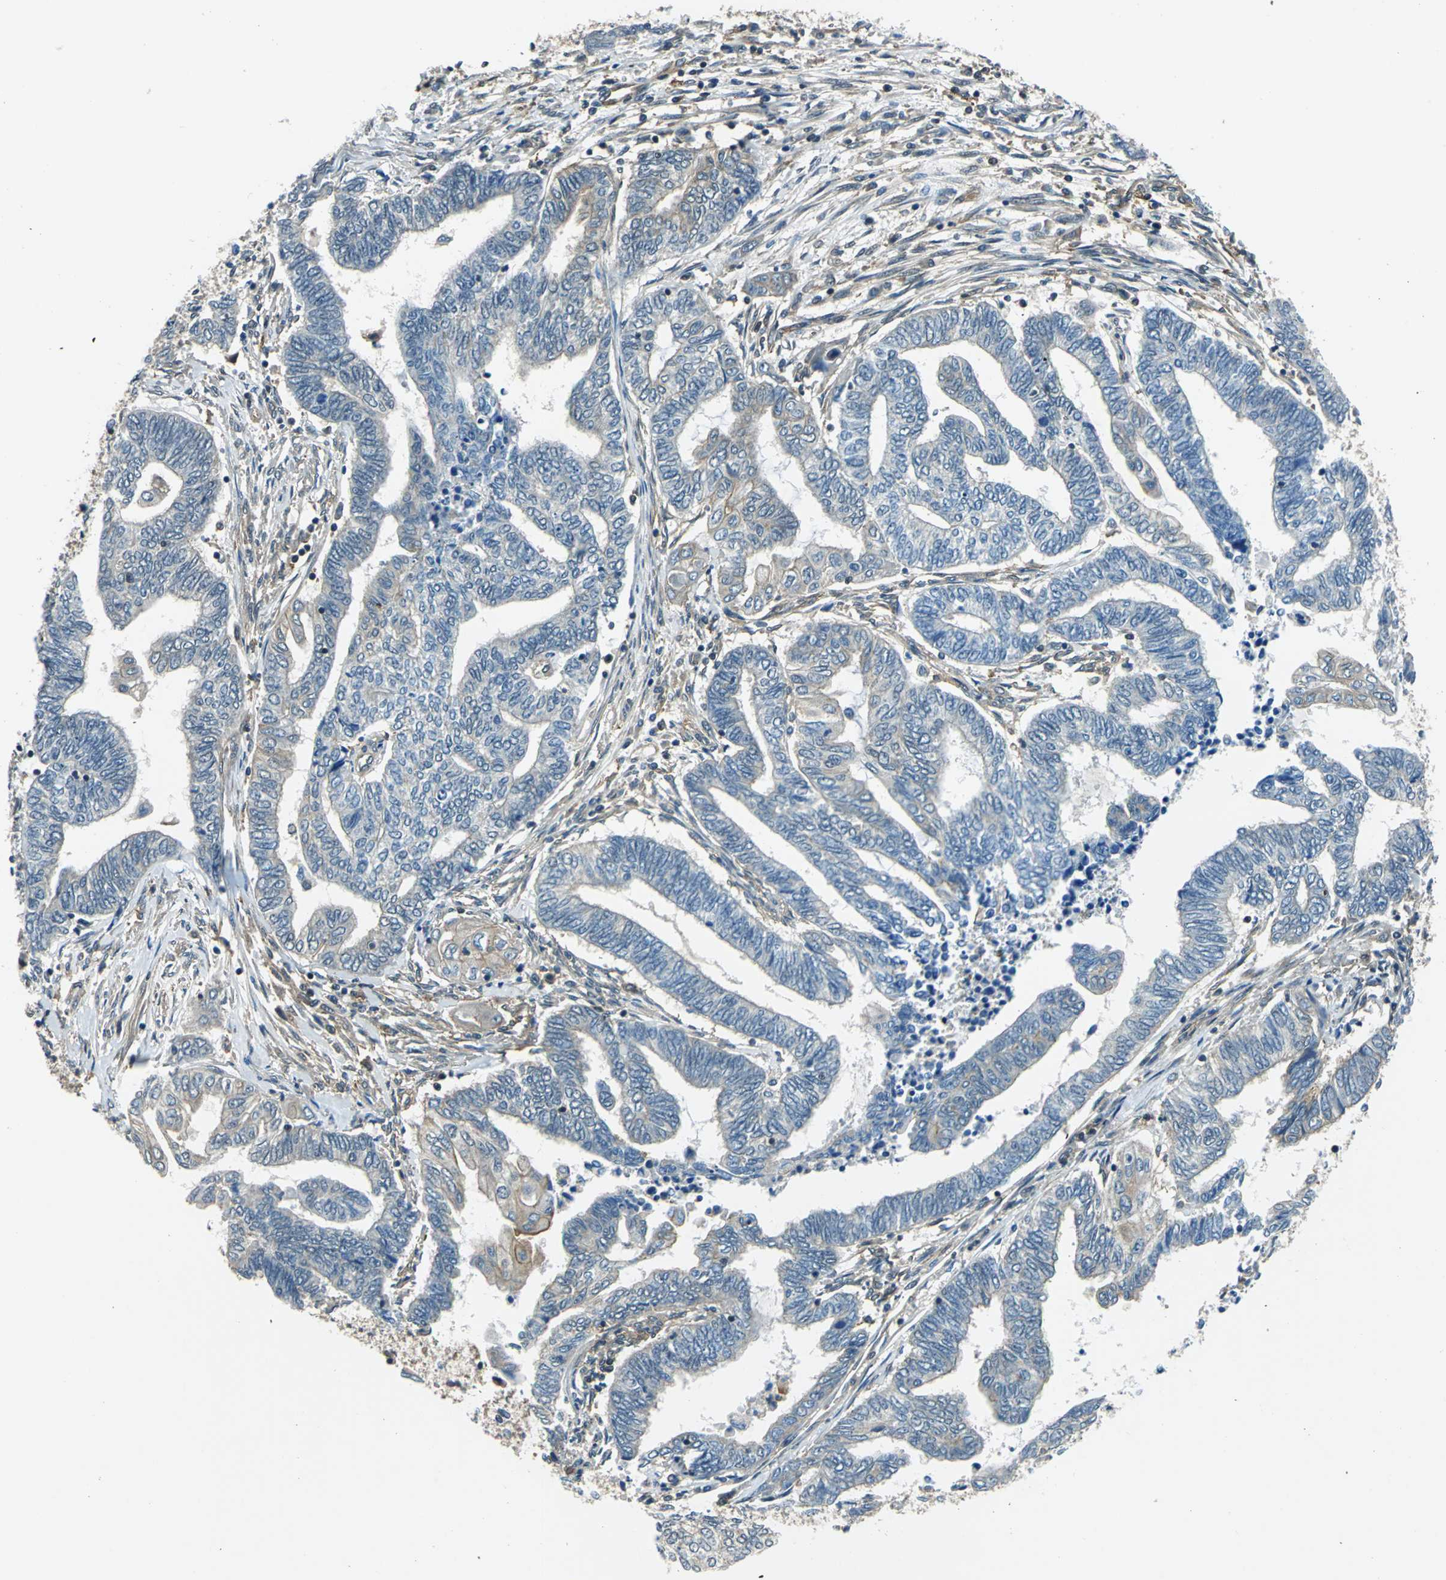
{"staining": {"intensity": "weak", "quantity": "25%-75%", "location": "cytoplasmic/membranous"}, "tissue": "endometrial cancer", "cell_type": "Tumor cells", "image_type": "cancer", "snomed": [{"axis": "morphology", "description": "Adenocarcinoma, NOS"}, {"axis": "topography", "description": "Uterus"}, {"axis": "topography", "description": "Endometrium"}], "caption": "Human adenocarcinoma (endometrial) stained with a protein marker reveals weak staining in tumor cells.", "gene": "ARPC3", "patient": {"sex": "female", "age": 70}}